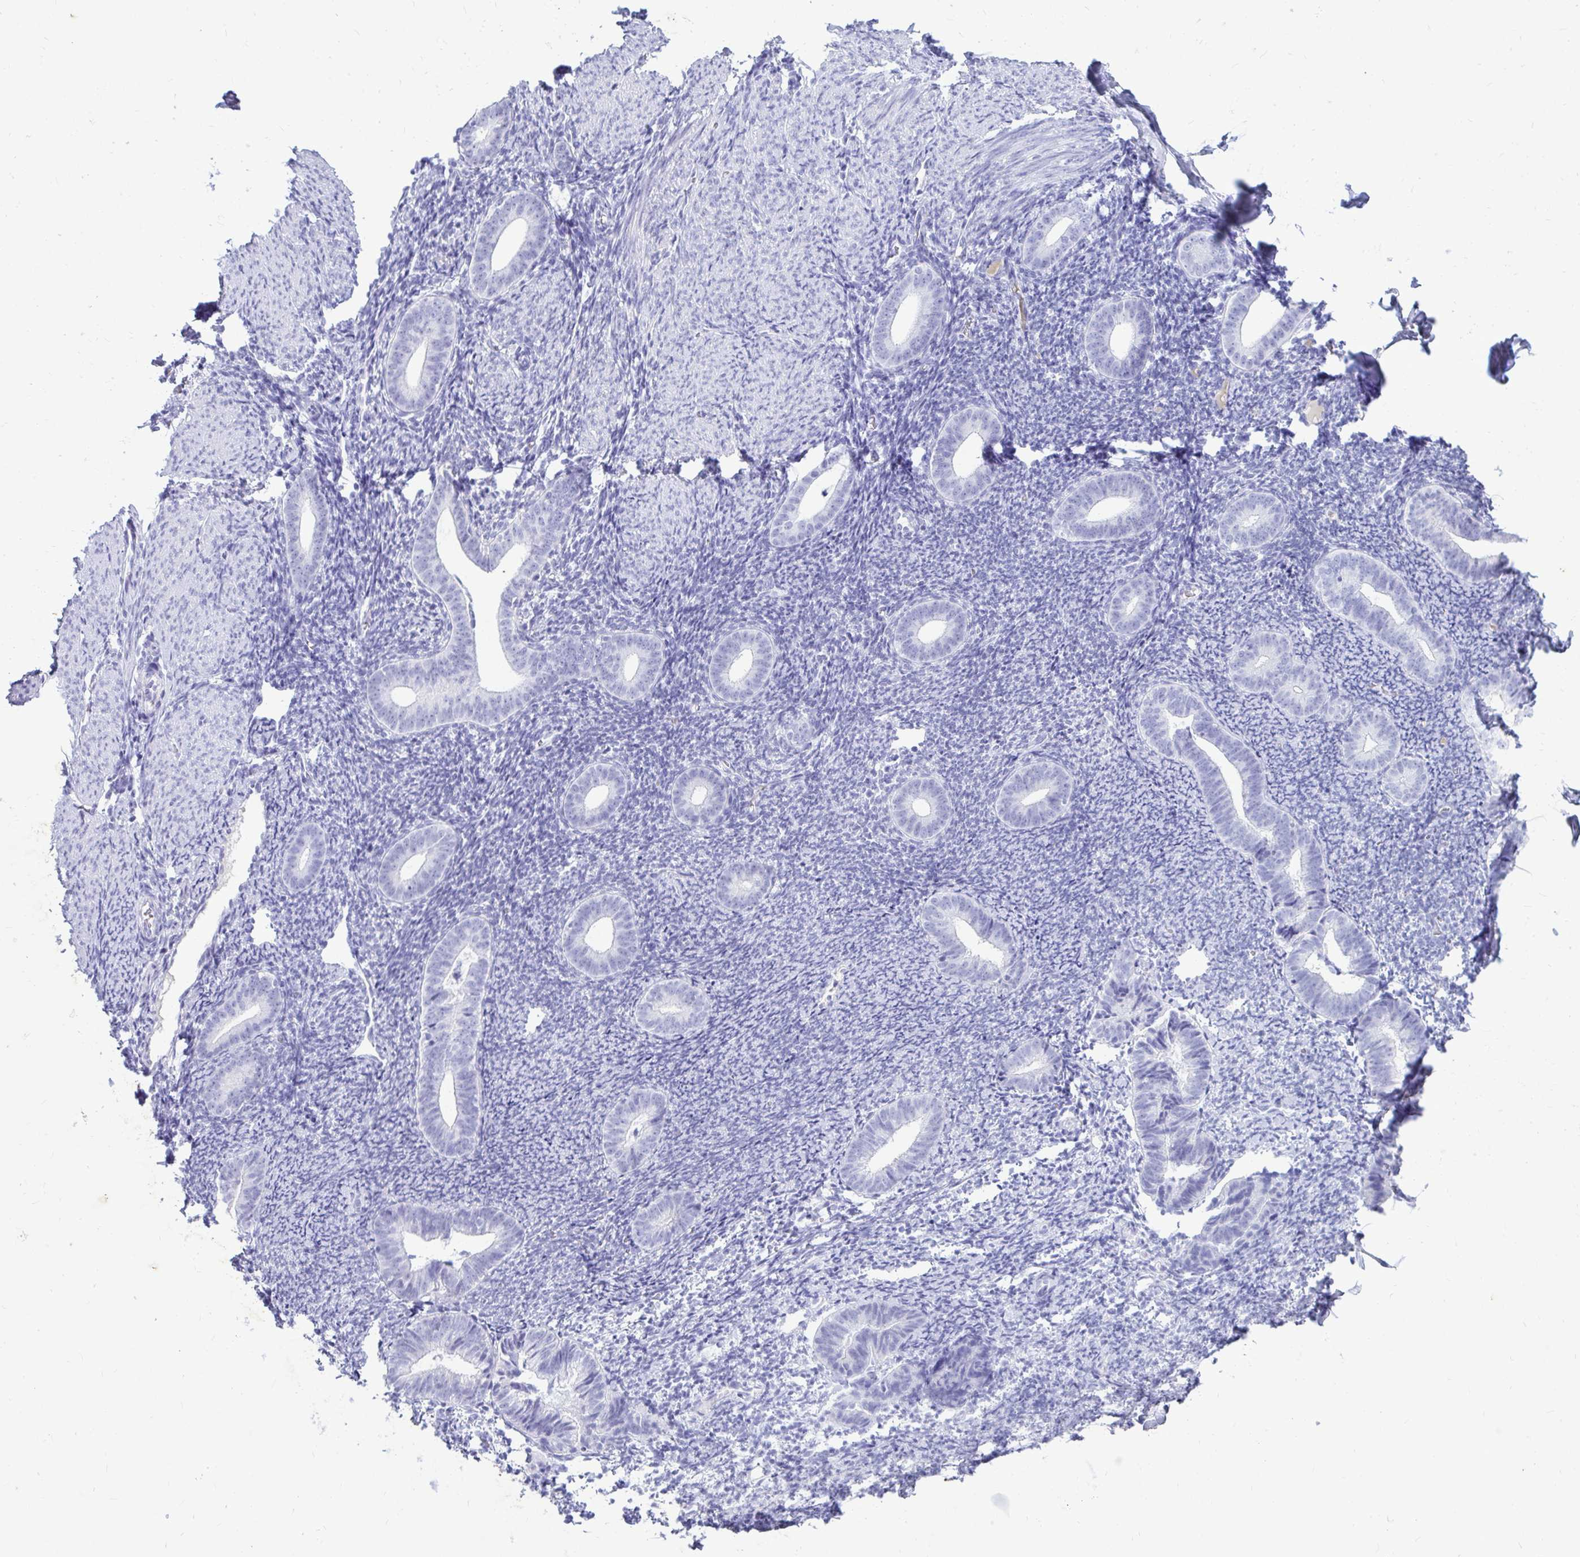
{"staining": {"intensity": "negative", "quantity": "none", "location": "none"}, "tissue": "endometrium", "cell_type": "Cells in endometrial stroma", "image_type": "normal", "snomed": [{"axis": "morphology", "description": "Normal tissue, NOS"}, {"axis": "topography", "description": "Endometrium"}], "caption": "IHC of unremarkable human endometrium displays no staining in cells in endometrial stroma. (Immunohistochemistry, brightfield microscopy, high magnification).", "gene": "NANOGNB", "patient": {"sex": "female", "age": 39}}